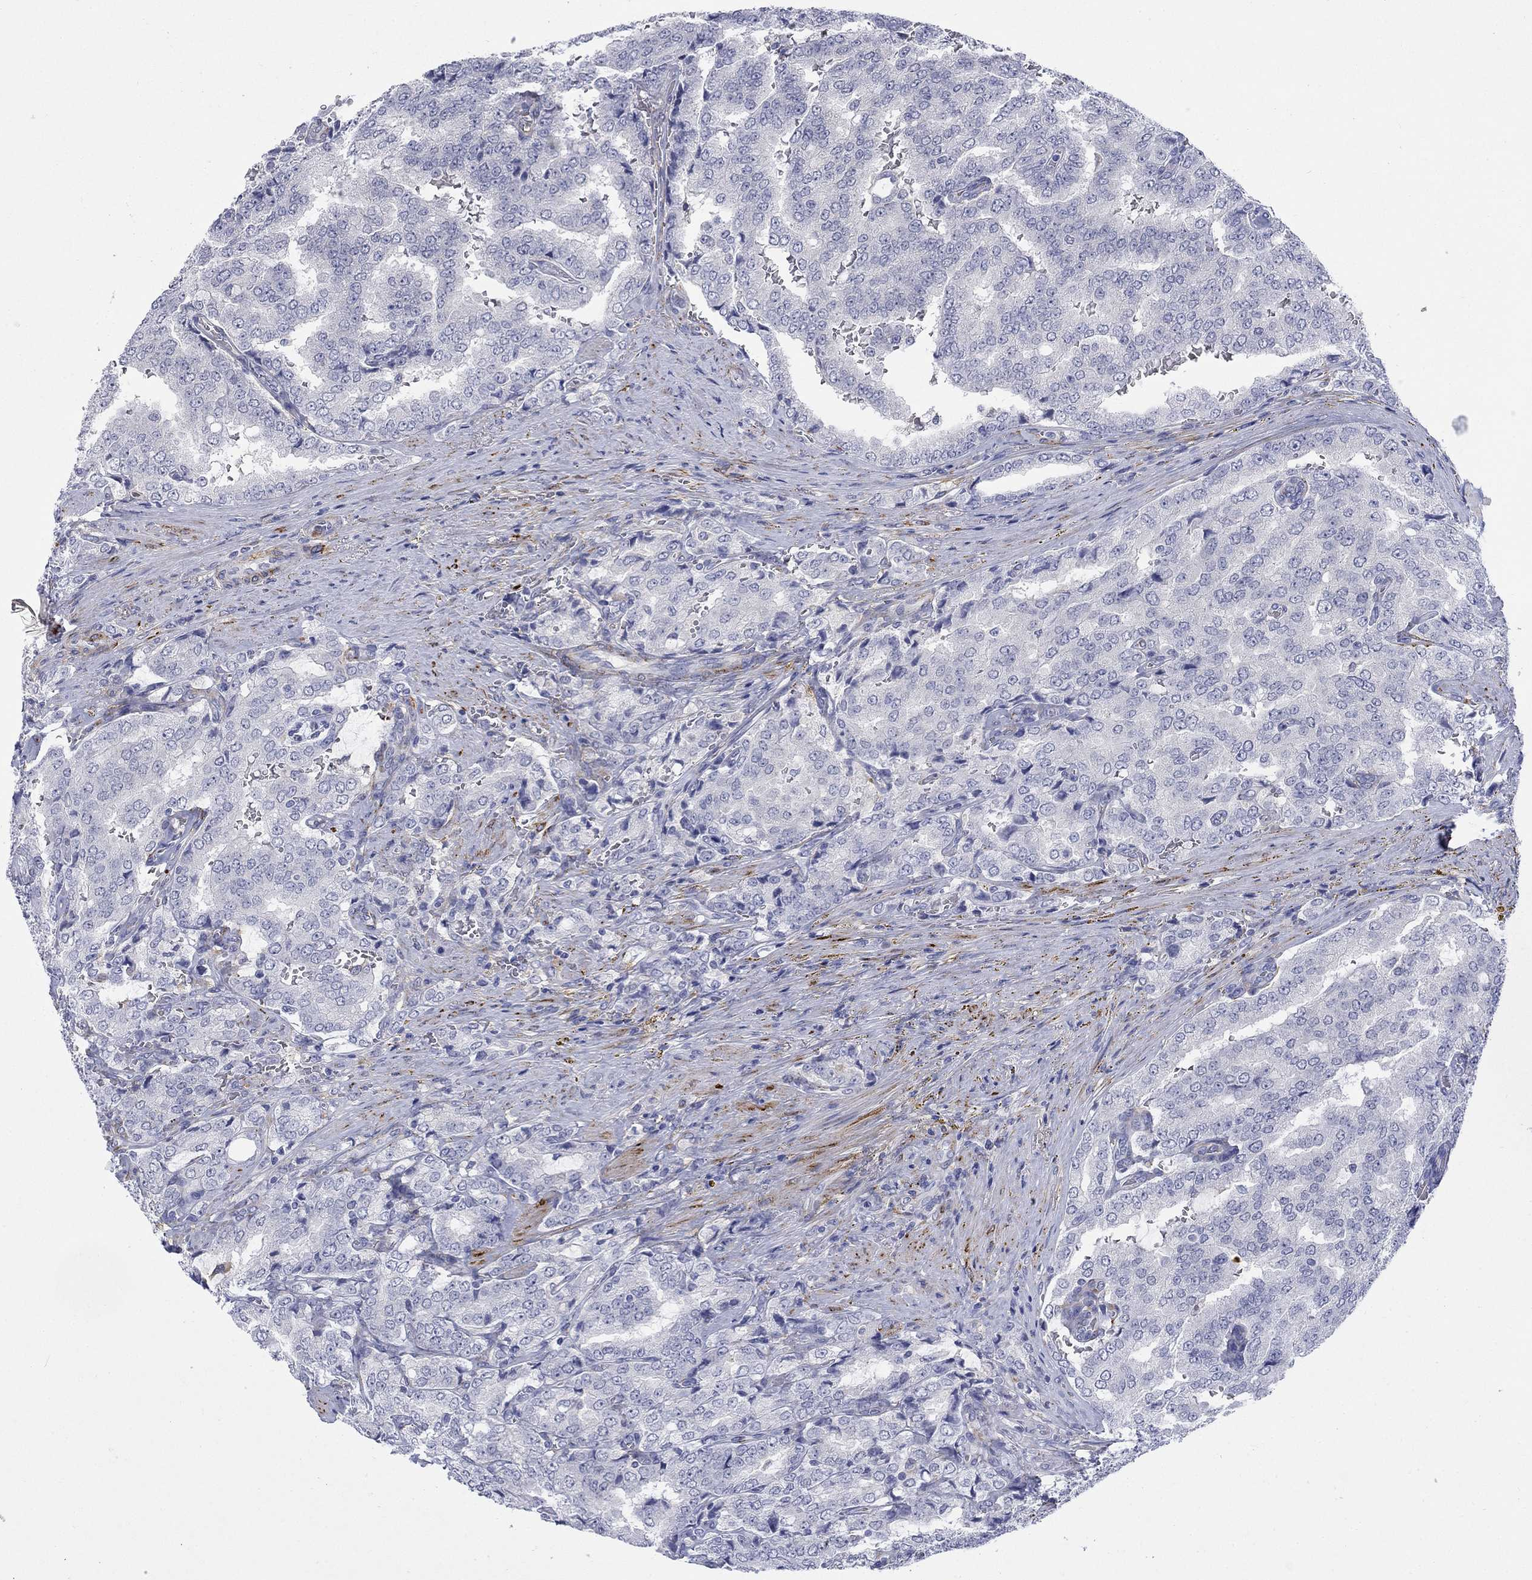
{"staining": {"intensity": "negative", "quantity": "none", "location": "none"}, "tissue": "prostate cancer", "cell_type": "Tumor cells", "image_type": "cancer", "snomed": [{"axis": "morphology", "description": "Adenocarcinoma, NOS"}, {"axis": "topography", "description": "Prostate"}], "caption": "Immunohistochemistry of prostate adenocarcinoma shows no positivity in tumor cells.", "gene": "PTPRZ1", "patient": {"sex": "male", "age": 65}}